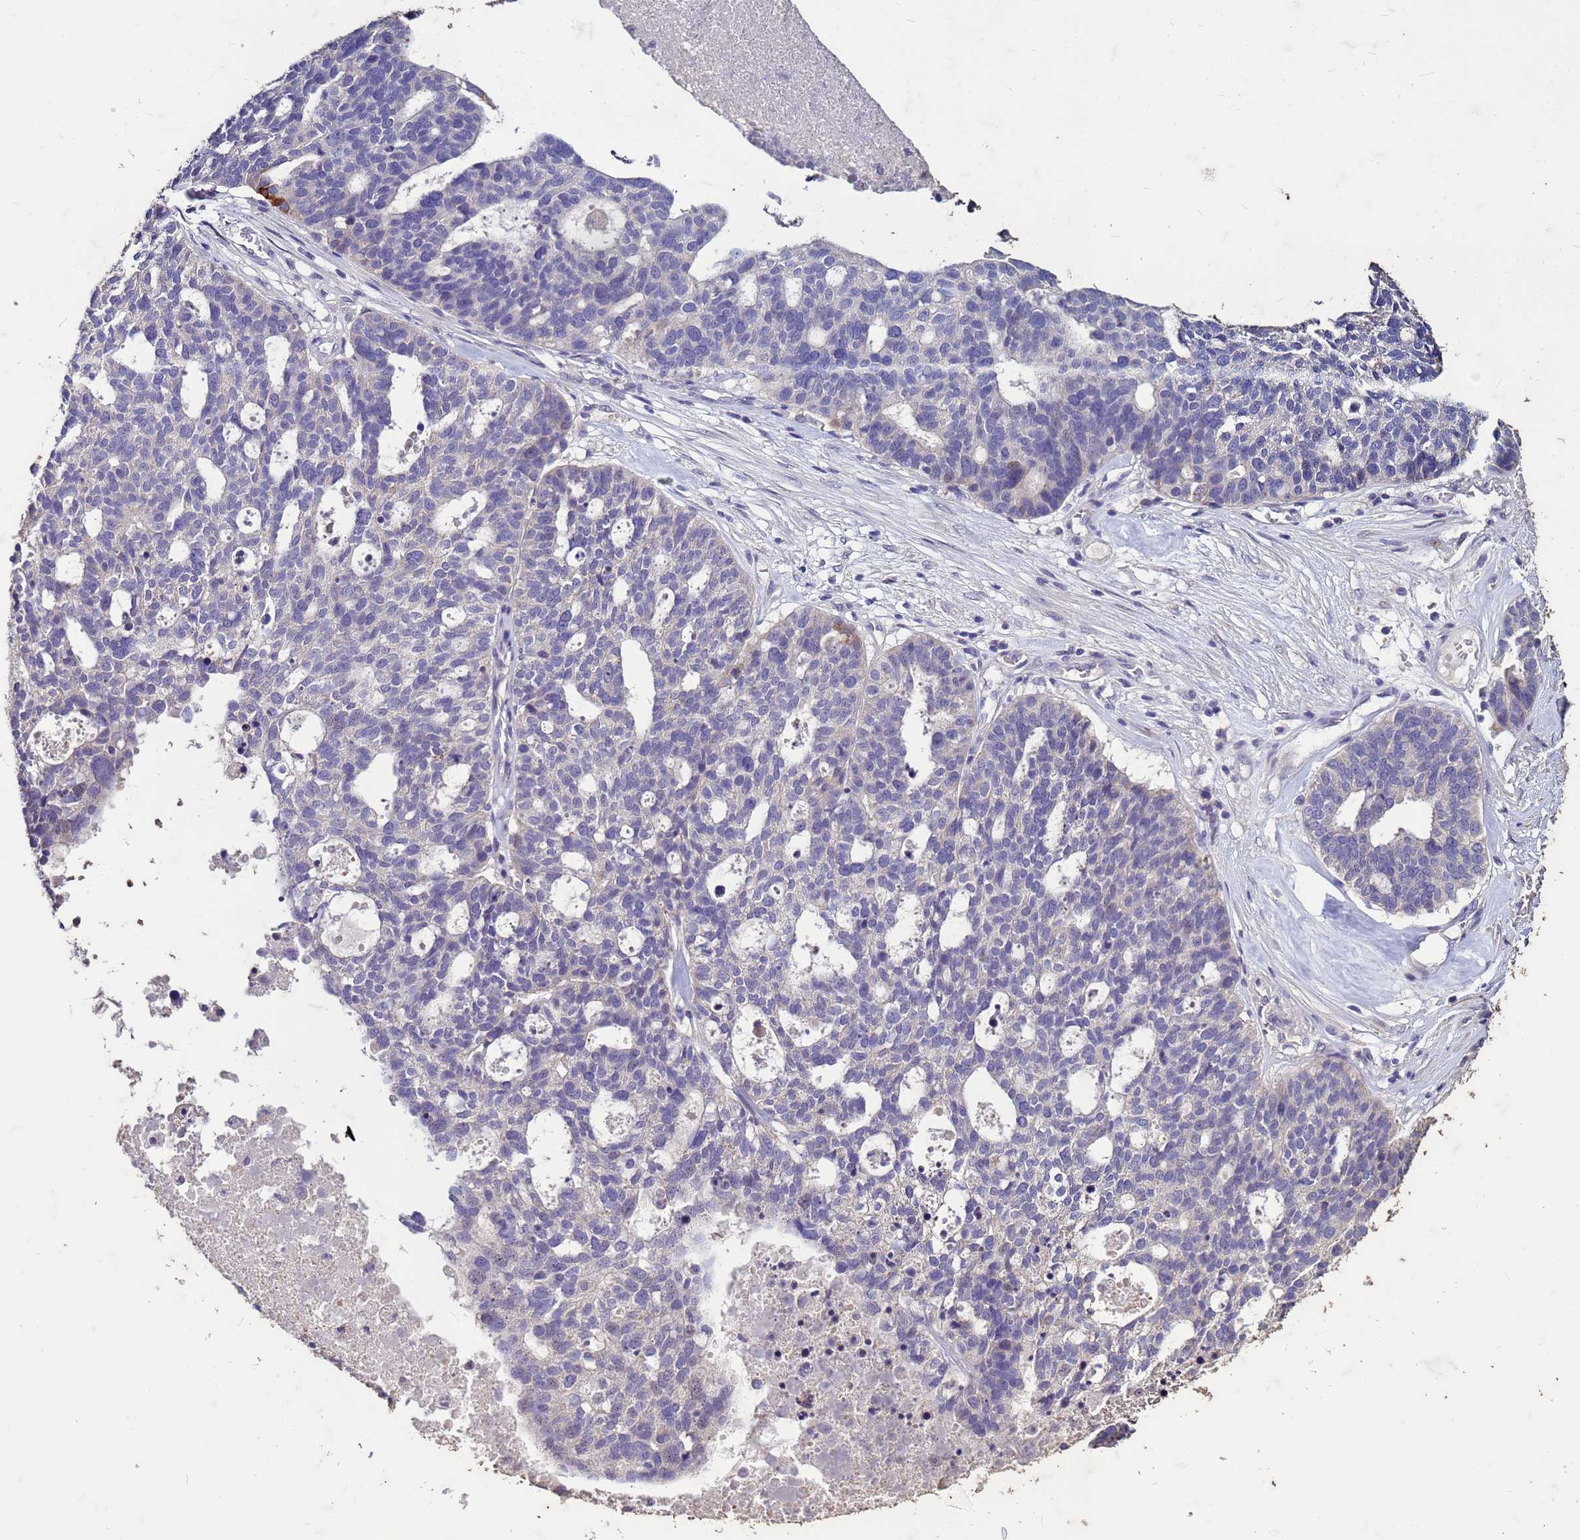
{"staining": {"intensity": "negative", "quantity": "none", "location": "none"}, "tissue": "ovarian cancer", "cell_type": "Tumor cells", "image_type": "cancer", "snomed": [{"axis": "morphology", "description": "Cystadenocarcinoma, serous, NOS"}, {"axis": "topography", "description": "Ovary"}], "caption": "Serous cystadenocarcinoma (ovarian) was stained to show a protein in brown. There is no significant positivity in tumor cells.", "gene": "FAM184B", "patient": {"sex": "female", "age": 59}}